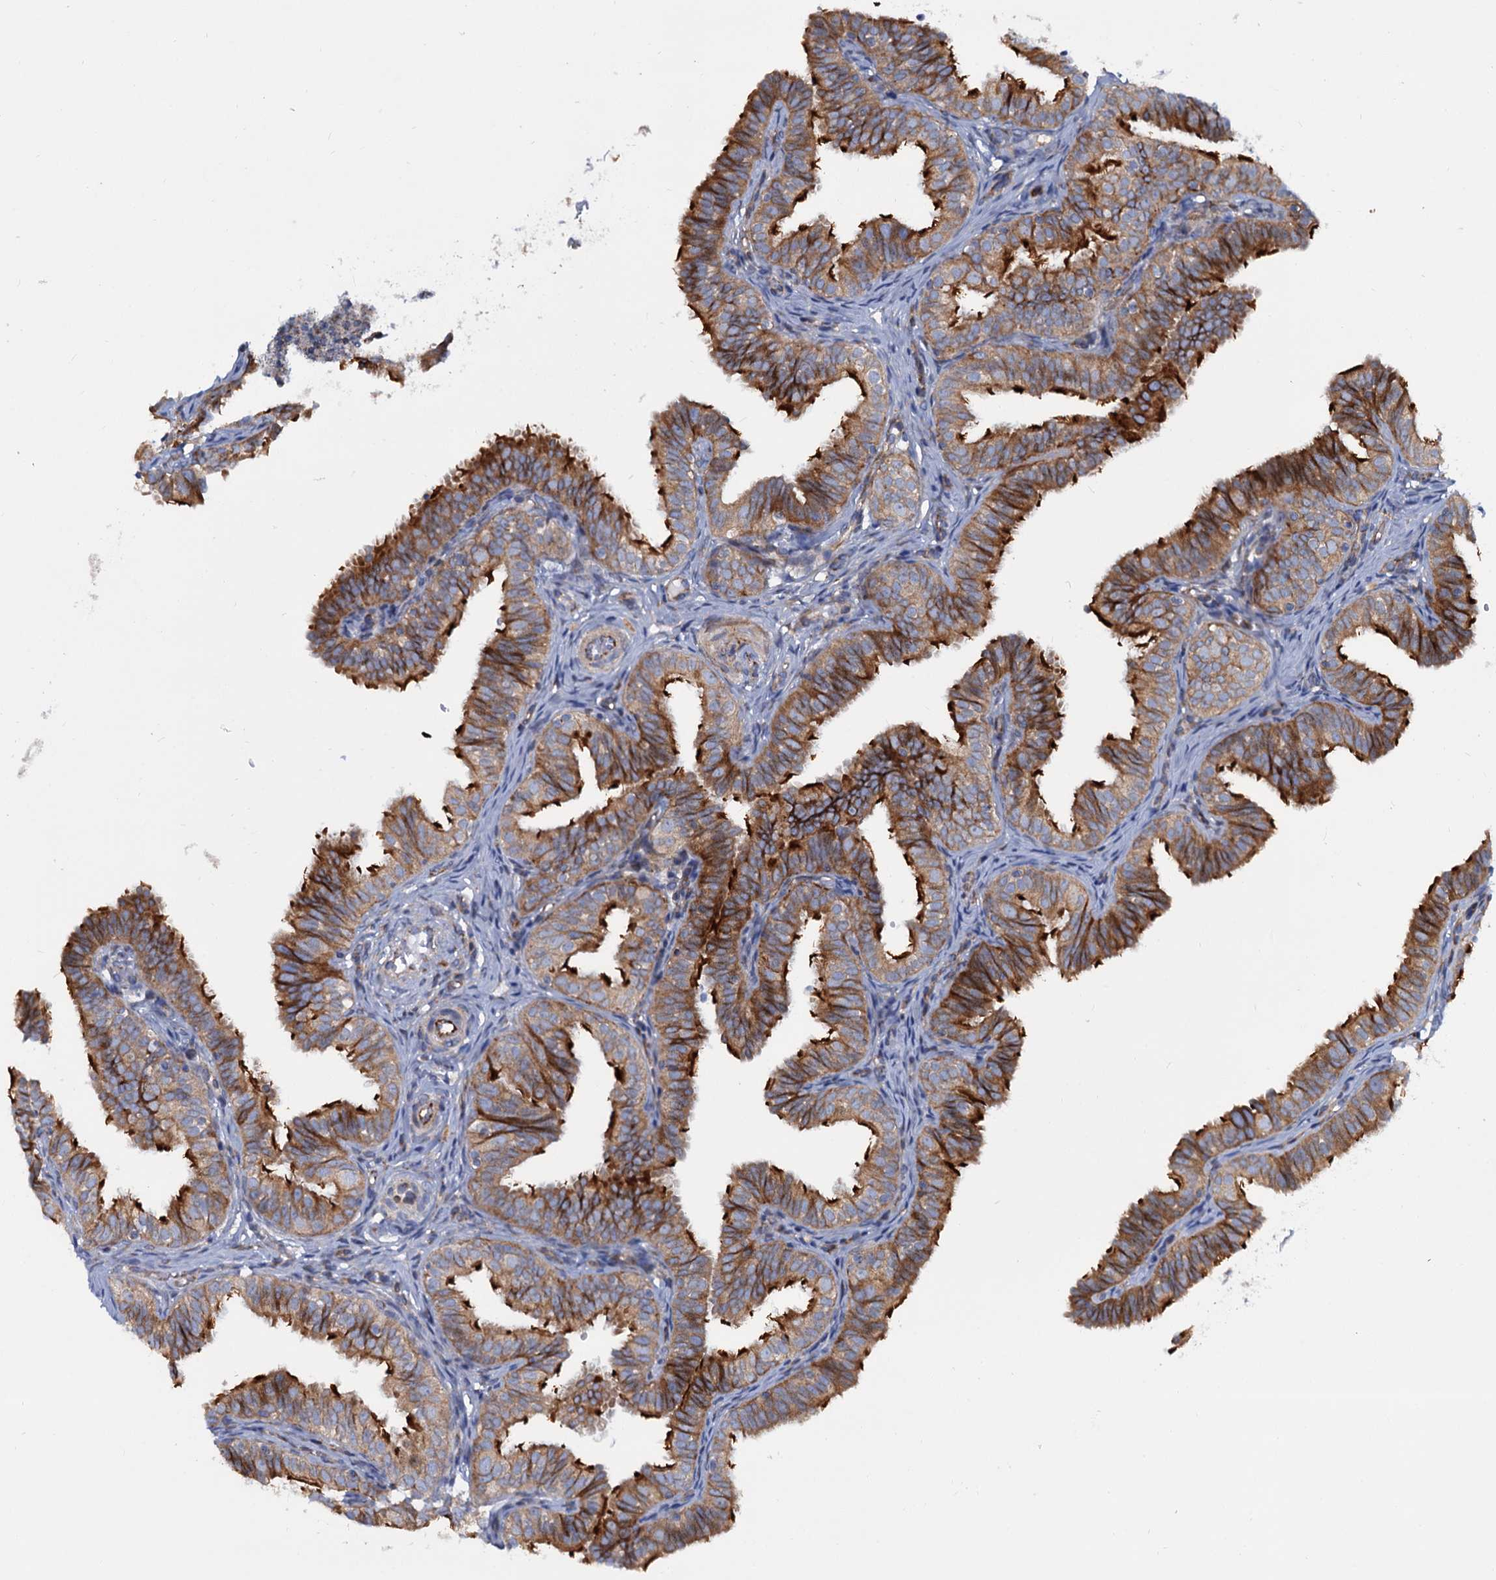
{"staining": {"intensity": "strong", "quantity": "25%-75%", "location": "cytoplasmic/membranous"}, "tissue": "fallopian tube", "cell_type": "Glandular cells", "image_type": "normal", "snomed": [{"axis": "morphology", "description": "Normal tissue, NOS"}, {"axis": "topography", "description": "Fallopian tube"}], "caption": "Immunohistochemistry of unremarkable human fallopian tube reveals high levels of strong cytoplasmic/membranous expression in approximately 25%-75% of glandular cells.", "gene": "PSEN1", "patient": {"sex": "female", "age": 35}}